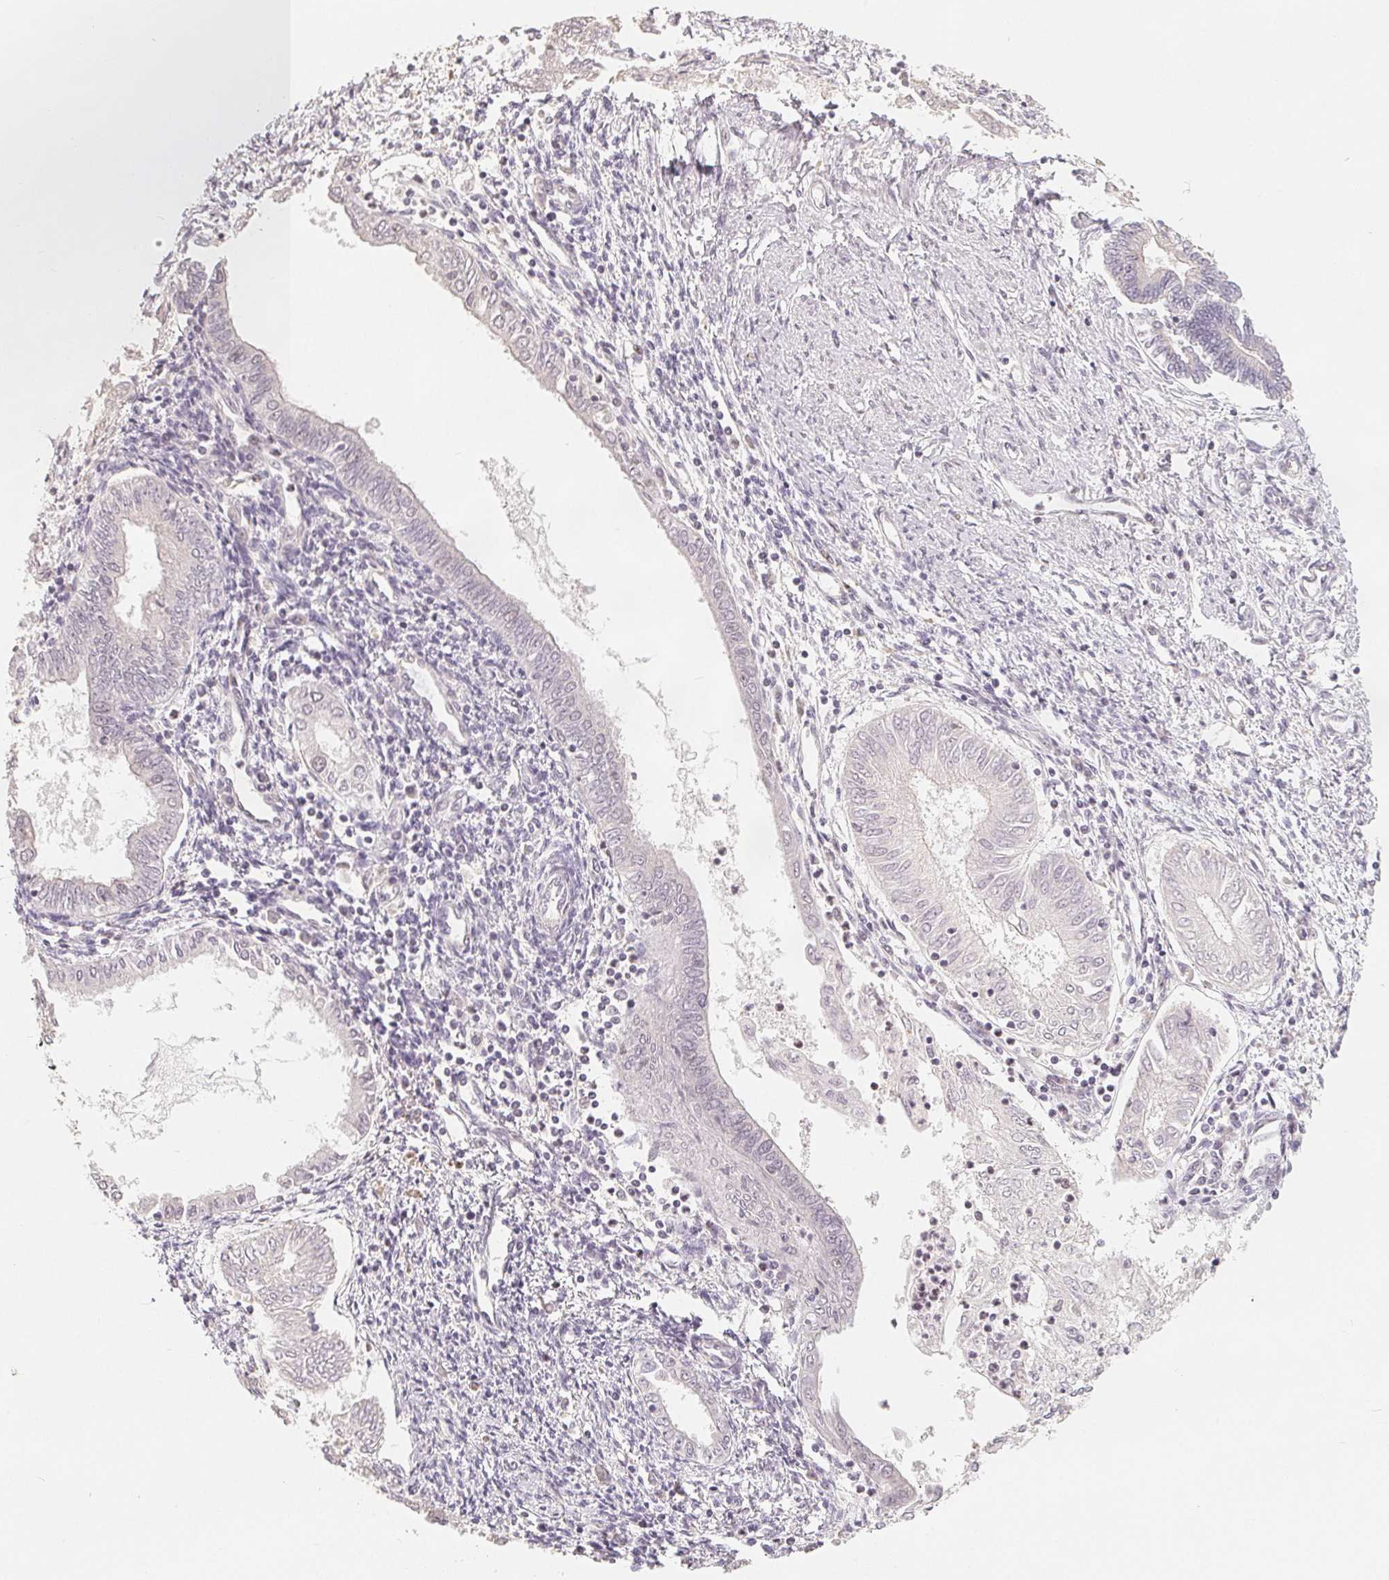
{"staining": {"intensity": "negative", "quantity": "none", "location": "none"}, "tissue": "endometrial cancer", "cell_type": "Tumor cells", "image_type": "cancer", "snomed": [{"axis": "morphology", "description": "Adenocarcinoma, NOS"}, {"axis": "topography", "description": "Endometrium"}], "caption": "IHC of human endometrial cancer (adenocarcinoma) exhibits no expression in tumor cells. (Brightfield microscopy of DAB (3,3'-diaminobenzidine) IHC at high magnification).", "gene": "CCDC138", "patient": {"sex": "female", "age": 68}}